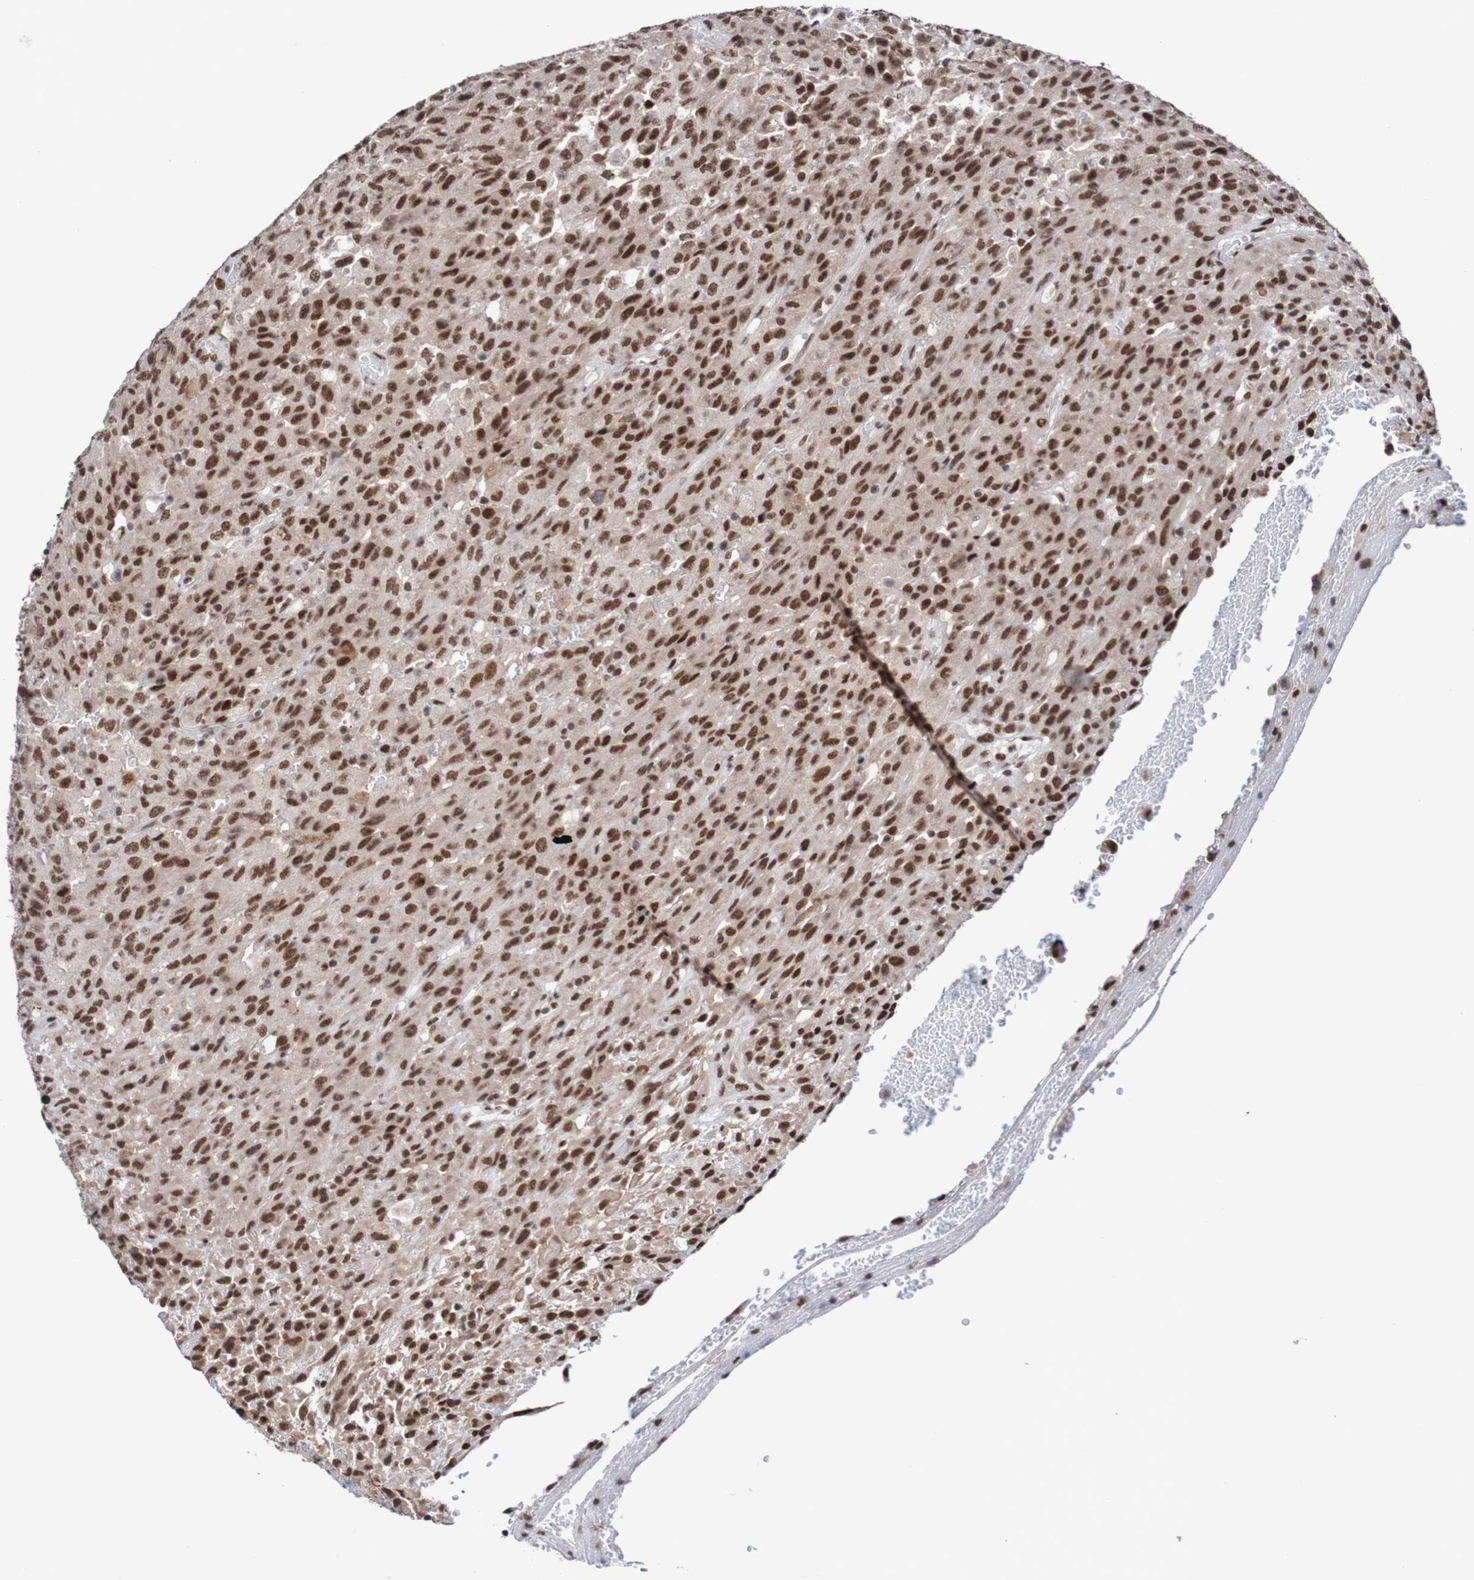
{"staining": {"intensity": "strong", "quantity": ">75%", "location": "nuclear"}, "tissue": "urothelial cancer", "cell_type": "Tumor cells", "image_type": "cancer", "snomed": [{"axis": "morphology", "description": "Urothelial carcinoma, High grade"}, {"axis": "topography", "description": "Urinary bladder"}], "caption": "Urothelial carcinoma (high-grade) was stained to show a protein in brown. There is high levels of strong nuclear positivity in approximately >75% of tumor cells.", "gene": "CDC5L", "patient": {"sex": "male", "age": 66}}